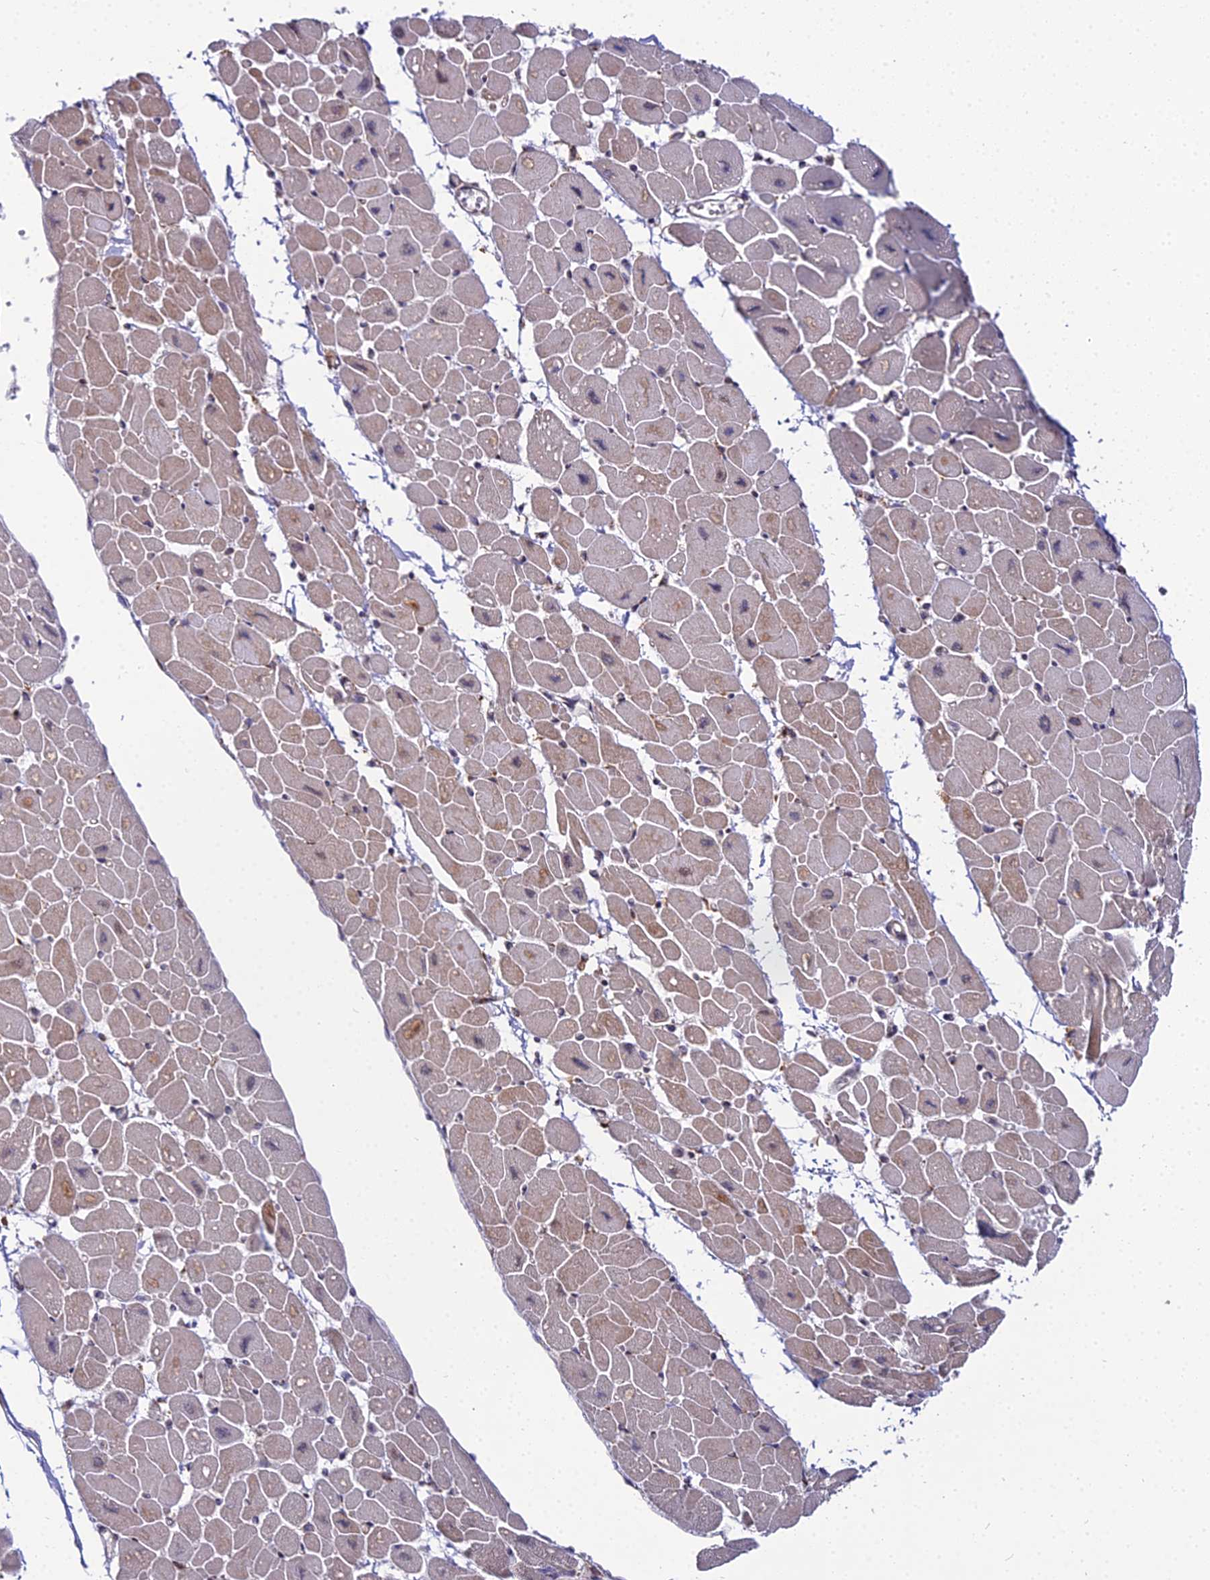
{"staining": {"intensity": "weak", "quantity": ">75%", "location": "cytoplasmic/membranous"}, "tissue": "heart muscle", "cell_type": "Cardiomyocytes", "image_type": "normal", "snomed": [{"axis": "morphology", "description": "Normal tissue, NOS"}, {"axis": "topography", "description": "Heart"}], "caption": "This photomicrograph demonstrates immunohistochemistry staining of unremarkable human heart muscle, with low weak cytoplasmic/membranous expression in about >75% of cardiomyocytes.", "gene": "TROAP", "patient": {"sex": "female", "age": 54}}